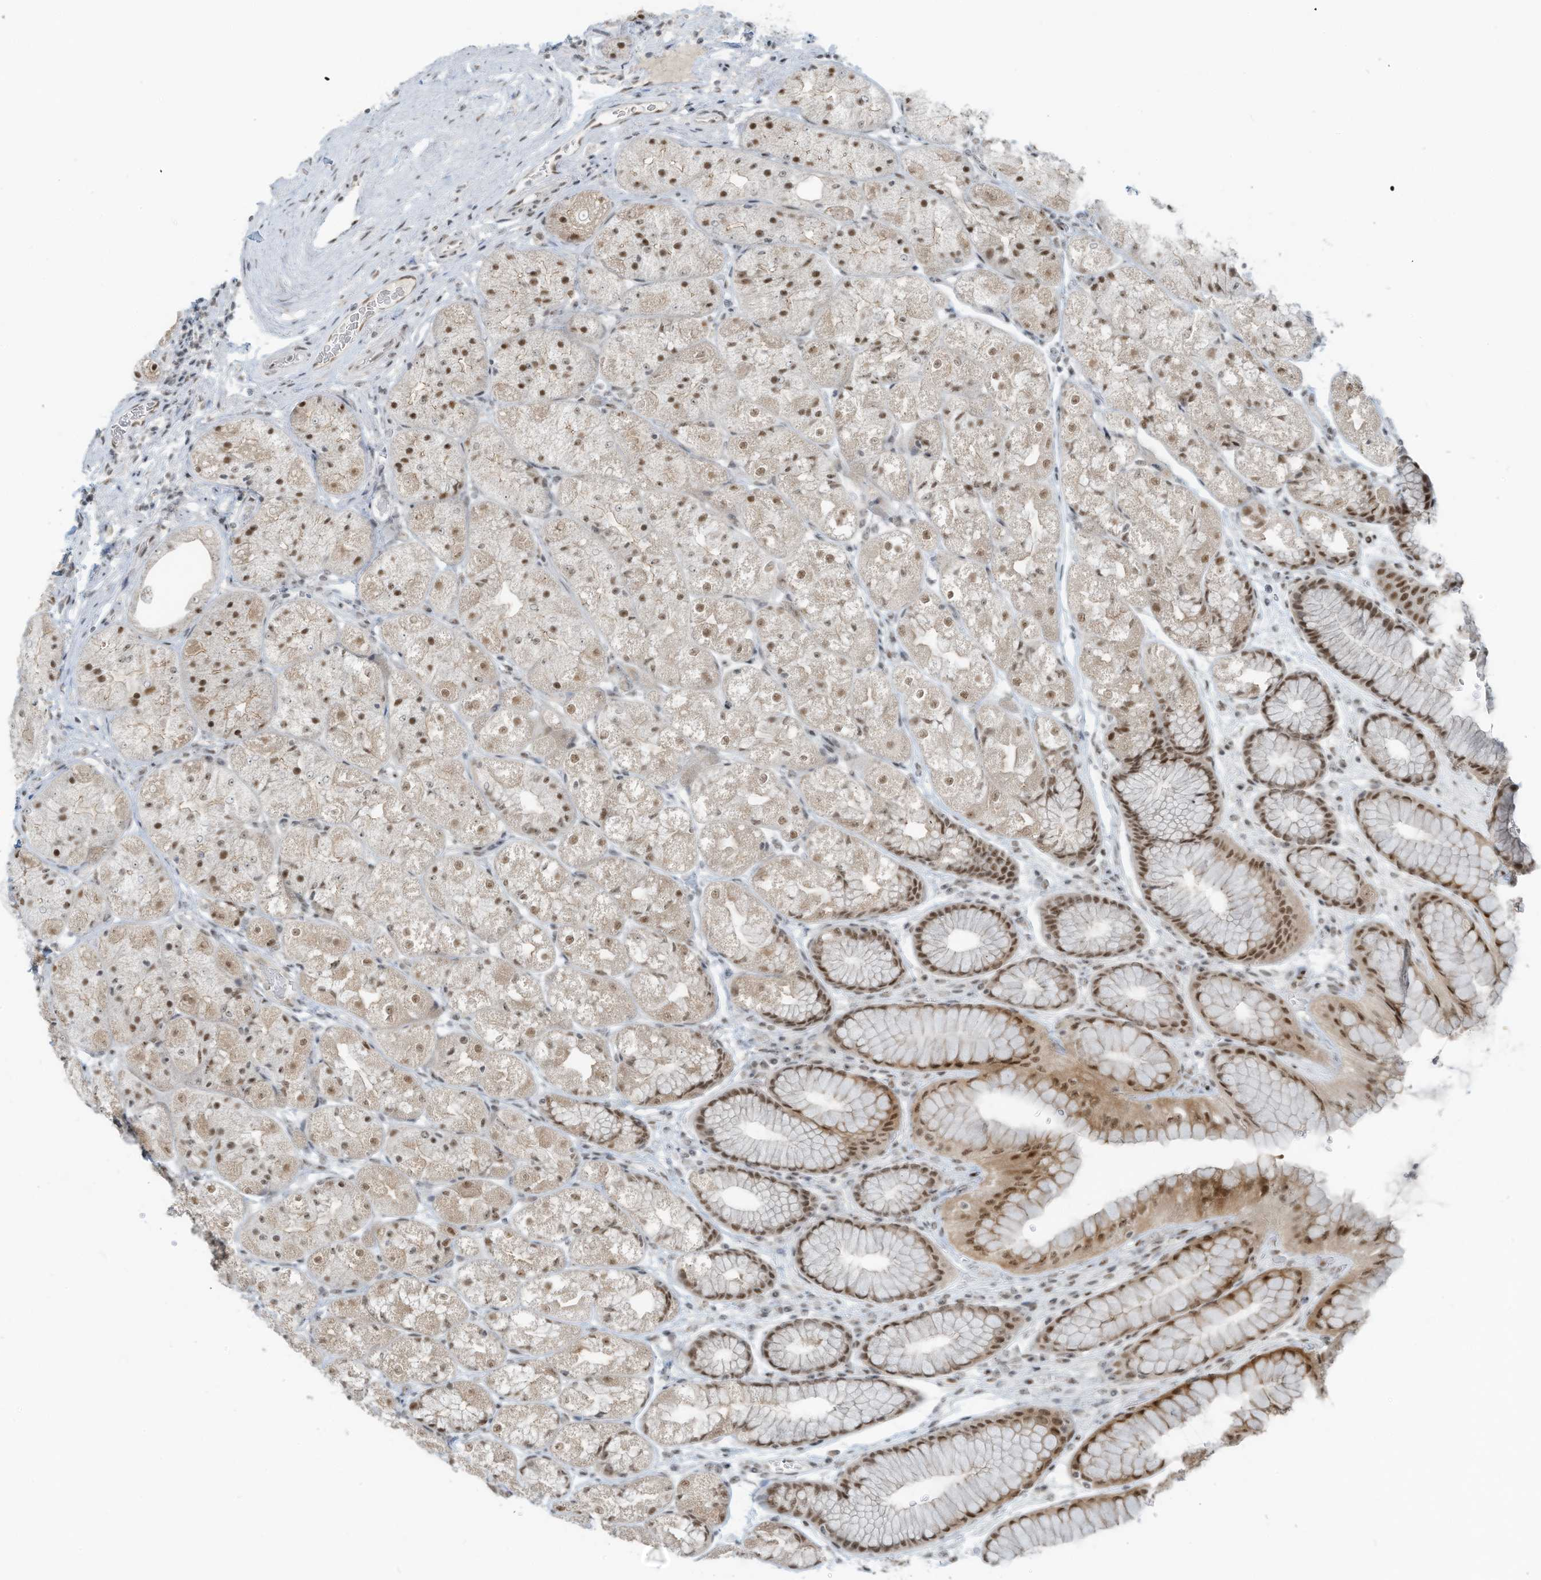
{"staining": {"intensity": "moderate", "quantity": ">75%", "location": "nuclear"}, "tissue": "stomach", "cell_type": "Glandular cells", "image_type": "normal", "snomed": [{"axis": "morphology", "description": "Normal tissue, NOS"}, {"axis": "topography", "description": "Stomach"}], "caption": "A brown stain highlights moderate nuclear staining of a protein in glandular cells of benign human stomach. The protein of interest is stained brown, and the nuclei are stained in blue (DAB IHC with brightfield microscopy, high magnification).", "gene": "WRNIP1", "patient": {"sex": "male", "age": 57}}